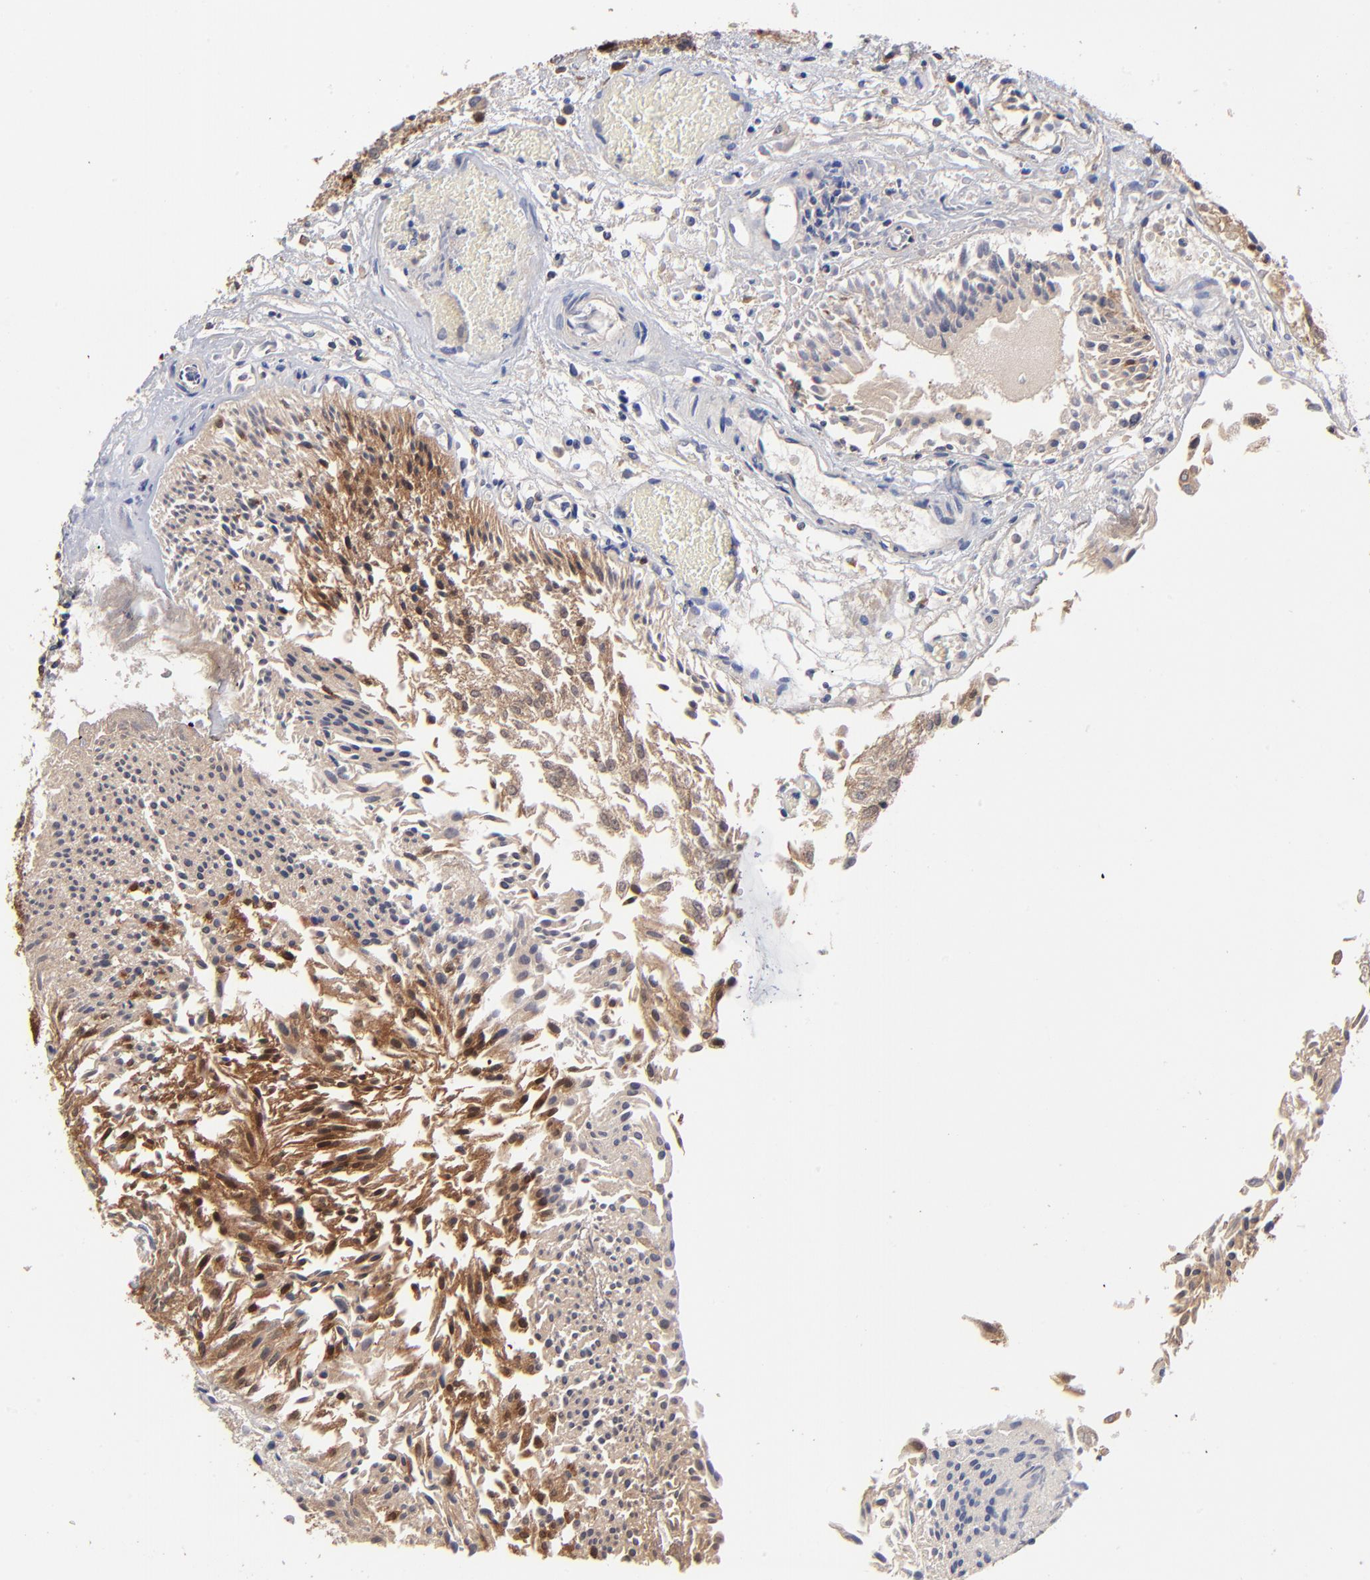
{"staining": {"intensity": "moderate", "quantity": "25%-75%", "location": "cytoplasmic/membranous,nuclear"}, "tissue": "urothelial cancer", "cell_type": "Tumor cells", "image_type": "cancer", "snomed": [{"axis": "morphology", "description": "Urothelial carcinoma, Low grade"}, {"axis": "topography", "description": "Urinary bladder"}], "caption": "IHC of low-grade urothelial carcinoma shows medium levels of moderate cytoplasmic/membranous and nuclear positivity in approximately 25%-75% of tumor cells.", "gene": "DCTPP1", "patient": {"sex": "male", "age": 86}}